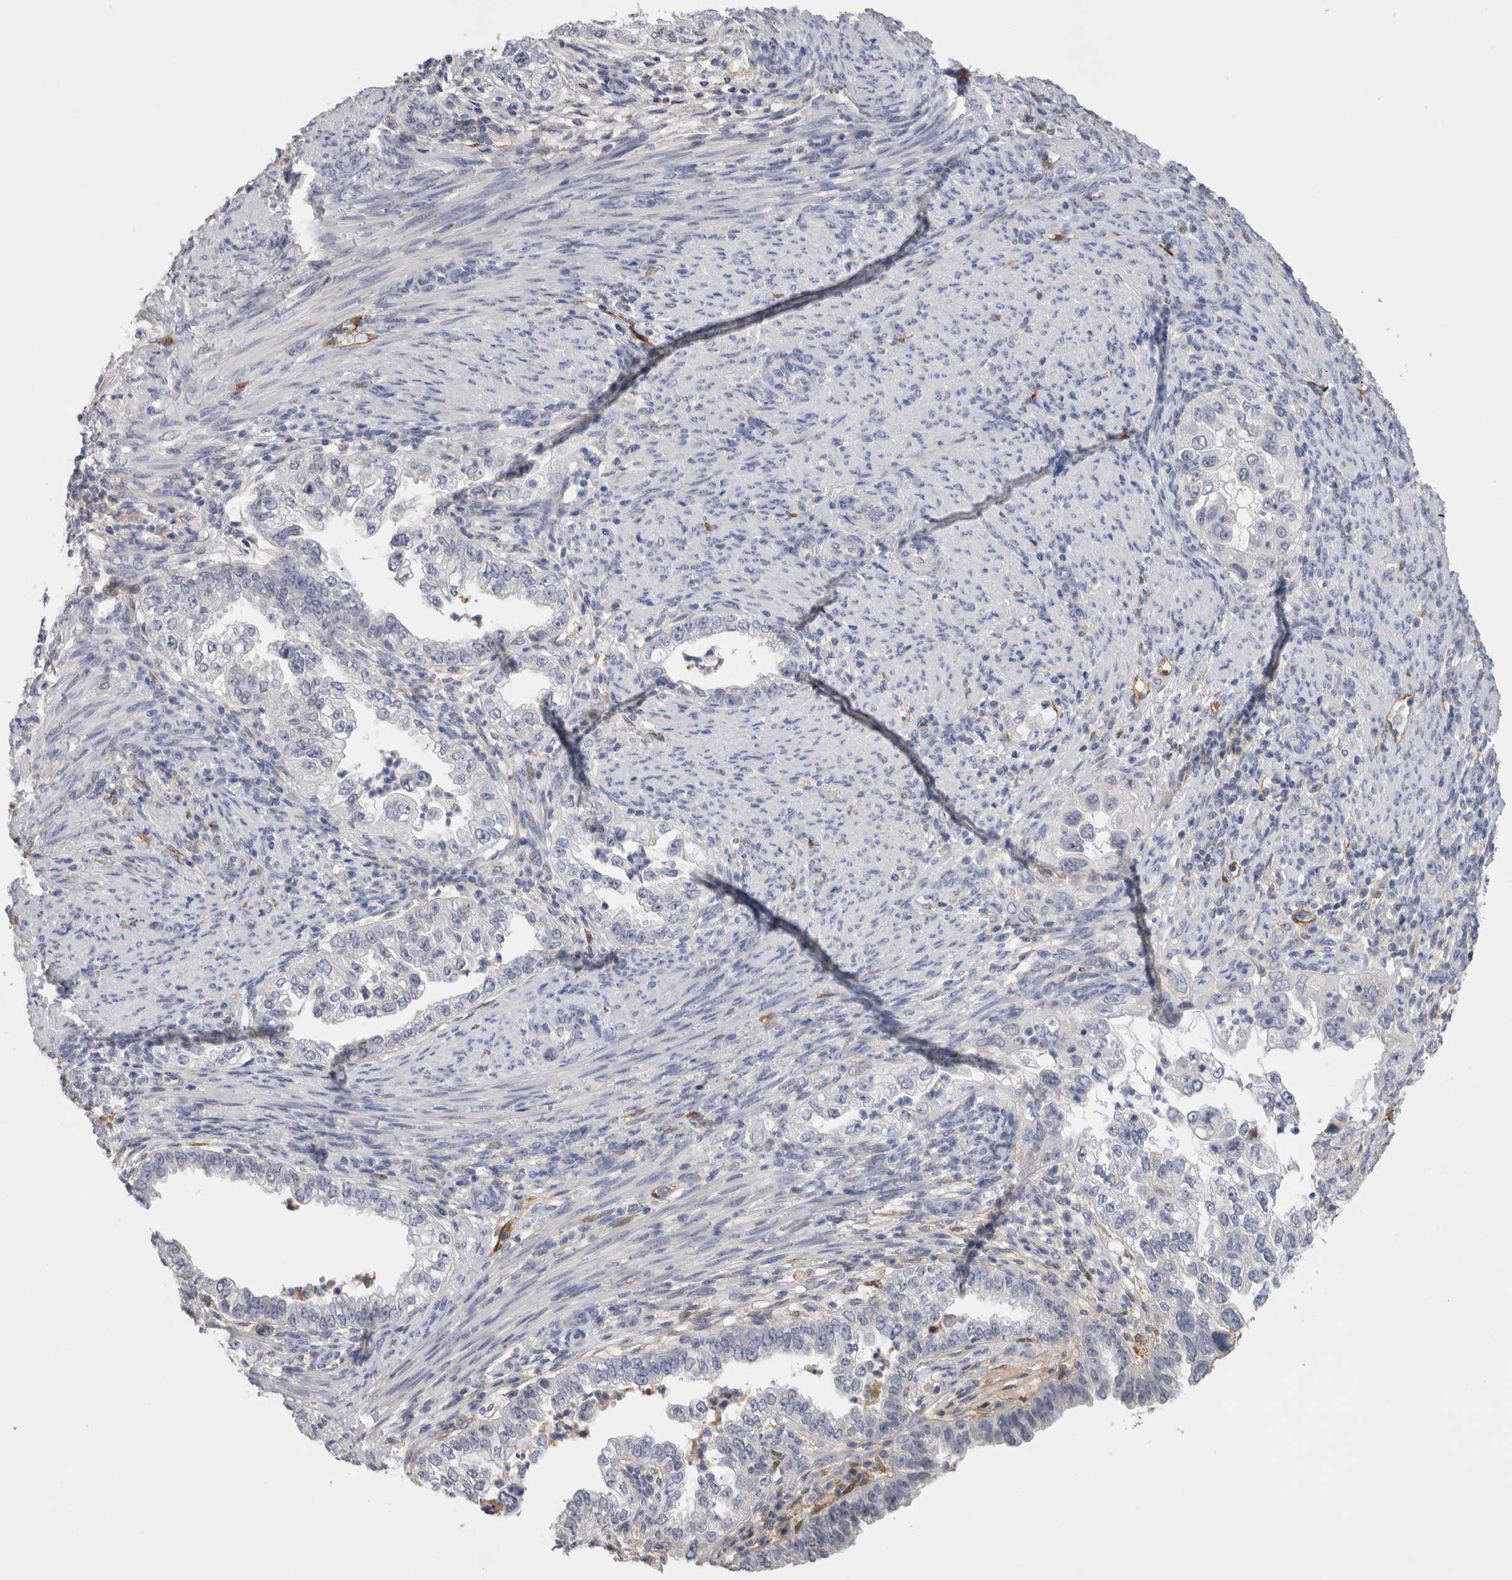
{"staining": {"intensity": "negative", "quantity": "none", "location": "none"}, "tissue": "endometrial cancer", "cell_type": "Tumor cells", "image_type": "cancer", "snomed": [{"axis": "morphology", "description": "Adenocarcinoma, NOS"}, {"axis": "topography", "description": "Endometrium"}], "caption": "Immunohistochemical staining of endometrial cancer (adenocarcinoma) exhibits no significant expression in tumor cells. Nuclei are stained in blue.", "gene": "FABP4", "patient": {"sex": "female", "age": 85}}